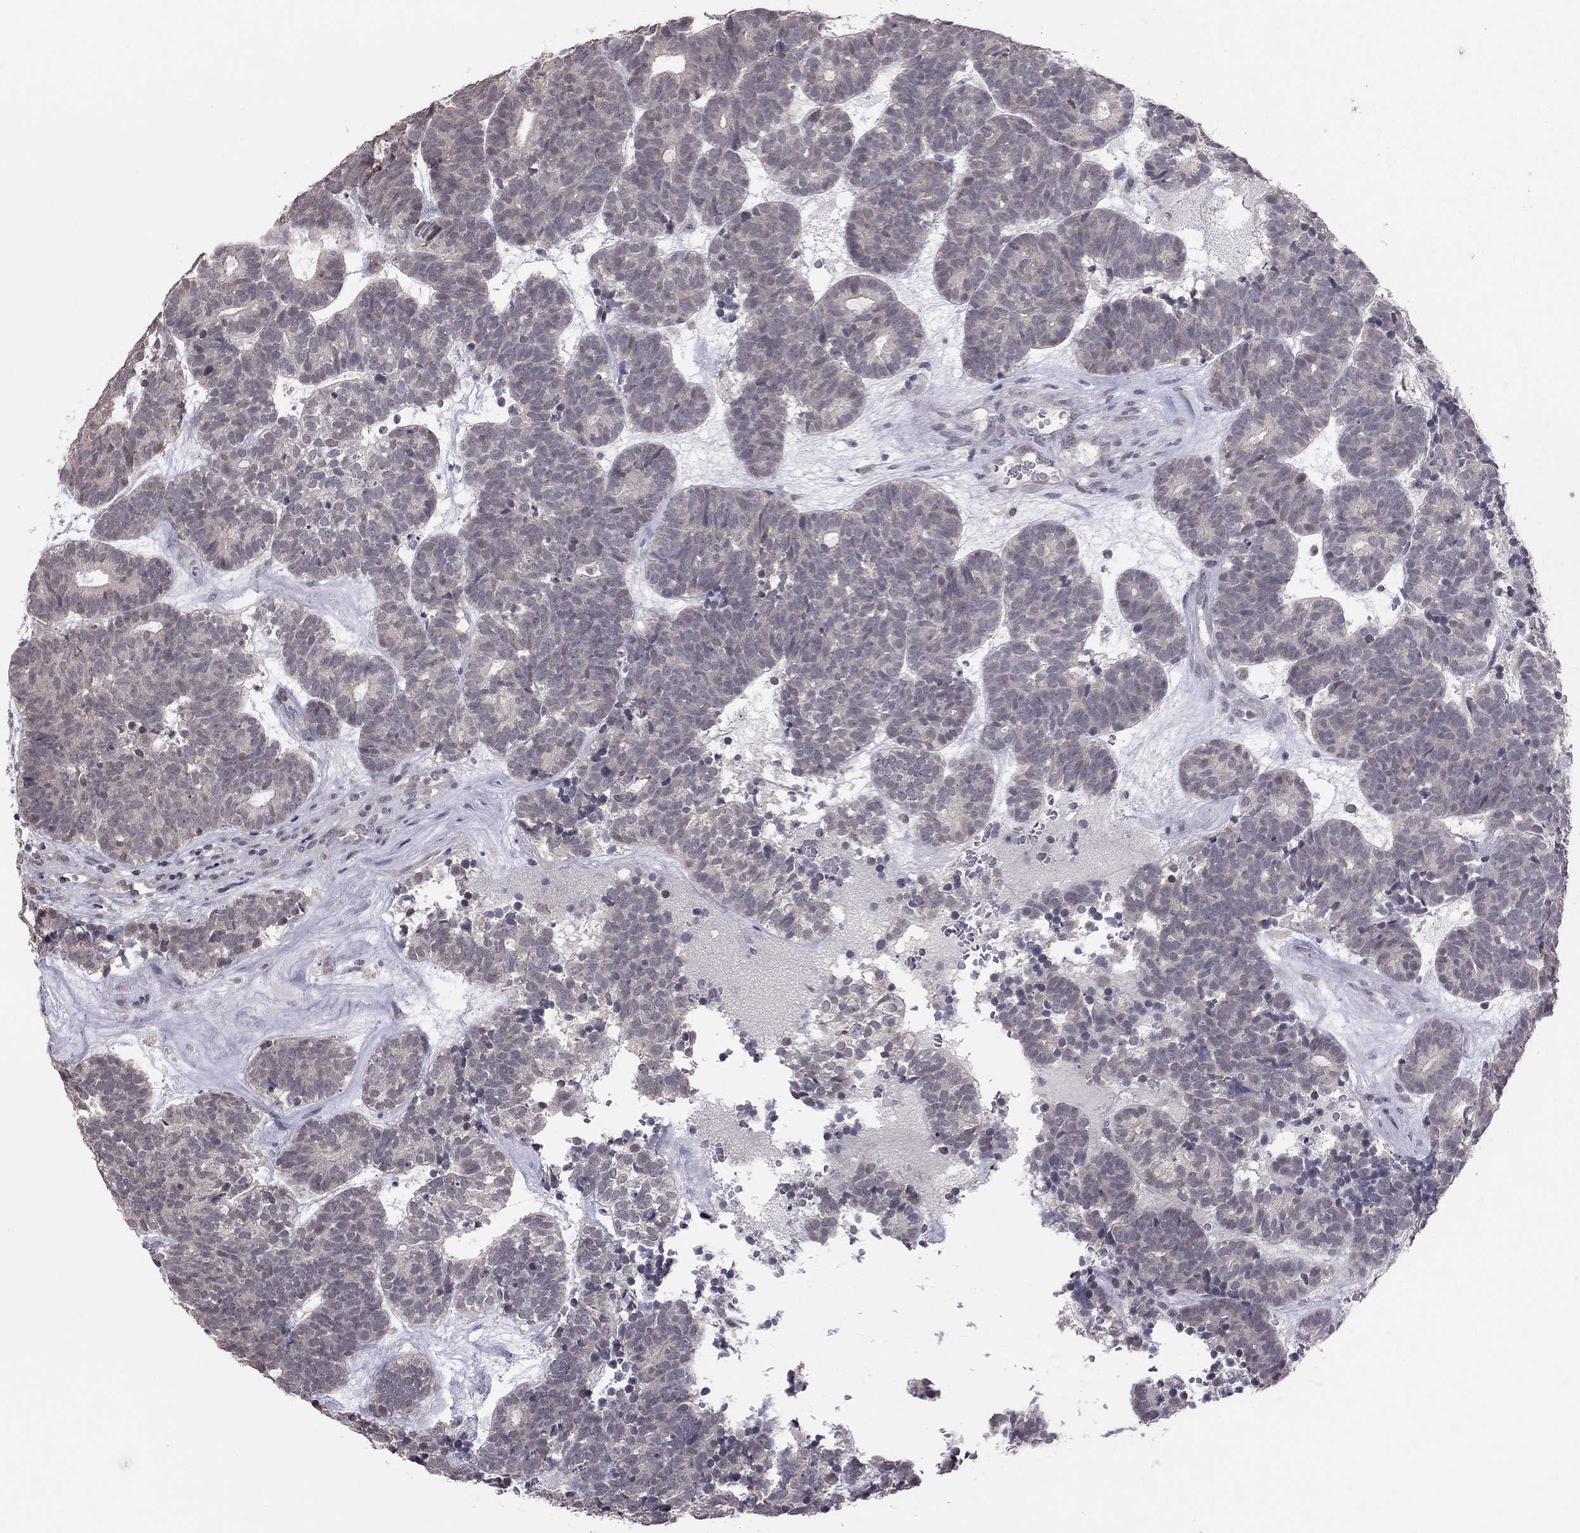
{"staining": {"intensity": "negative", "quantity": "none", "location": "none"}, "tissue": "head and neck cancer", "cell_type": "Tumor cells", "image_type": "cancer", "snomed": [{"axis": "morphology", "description": "Adenocarcinoma, NOS"}, {"axis": "topography", "description": "Head-Neck"}], "caption": "This is a image of IHC staining of adenocarcinoma (head and neck), which shows no expression in tumor cells. (Immunohistochemistry (ihc), brightfield microscopy, high magnification).", "gene": "HSF2BP", "patient": {"sex": "female", "age": 81}}